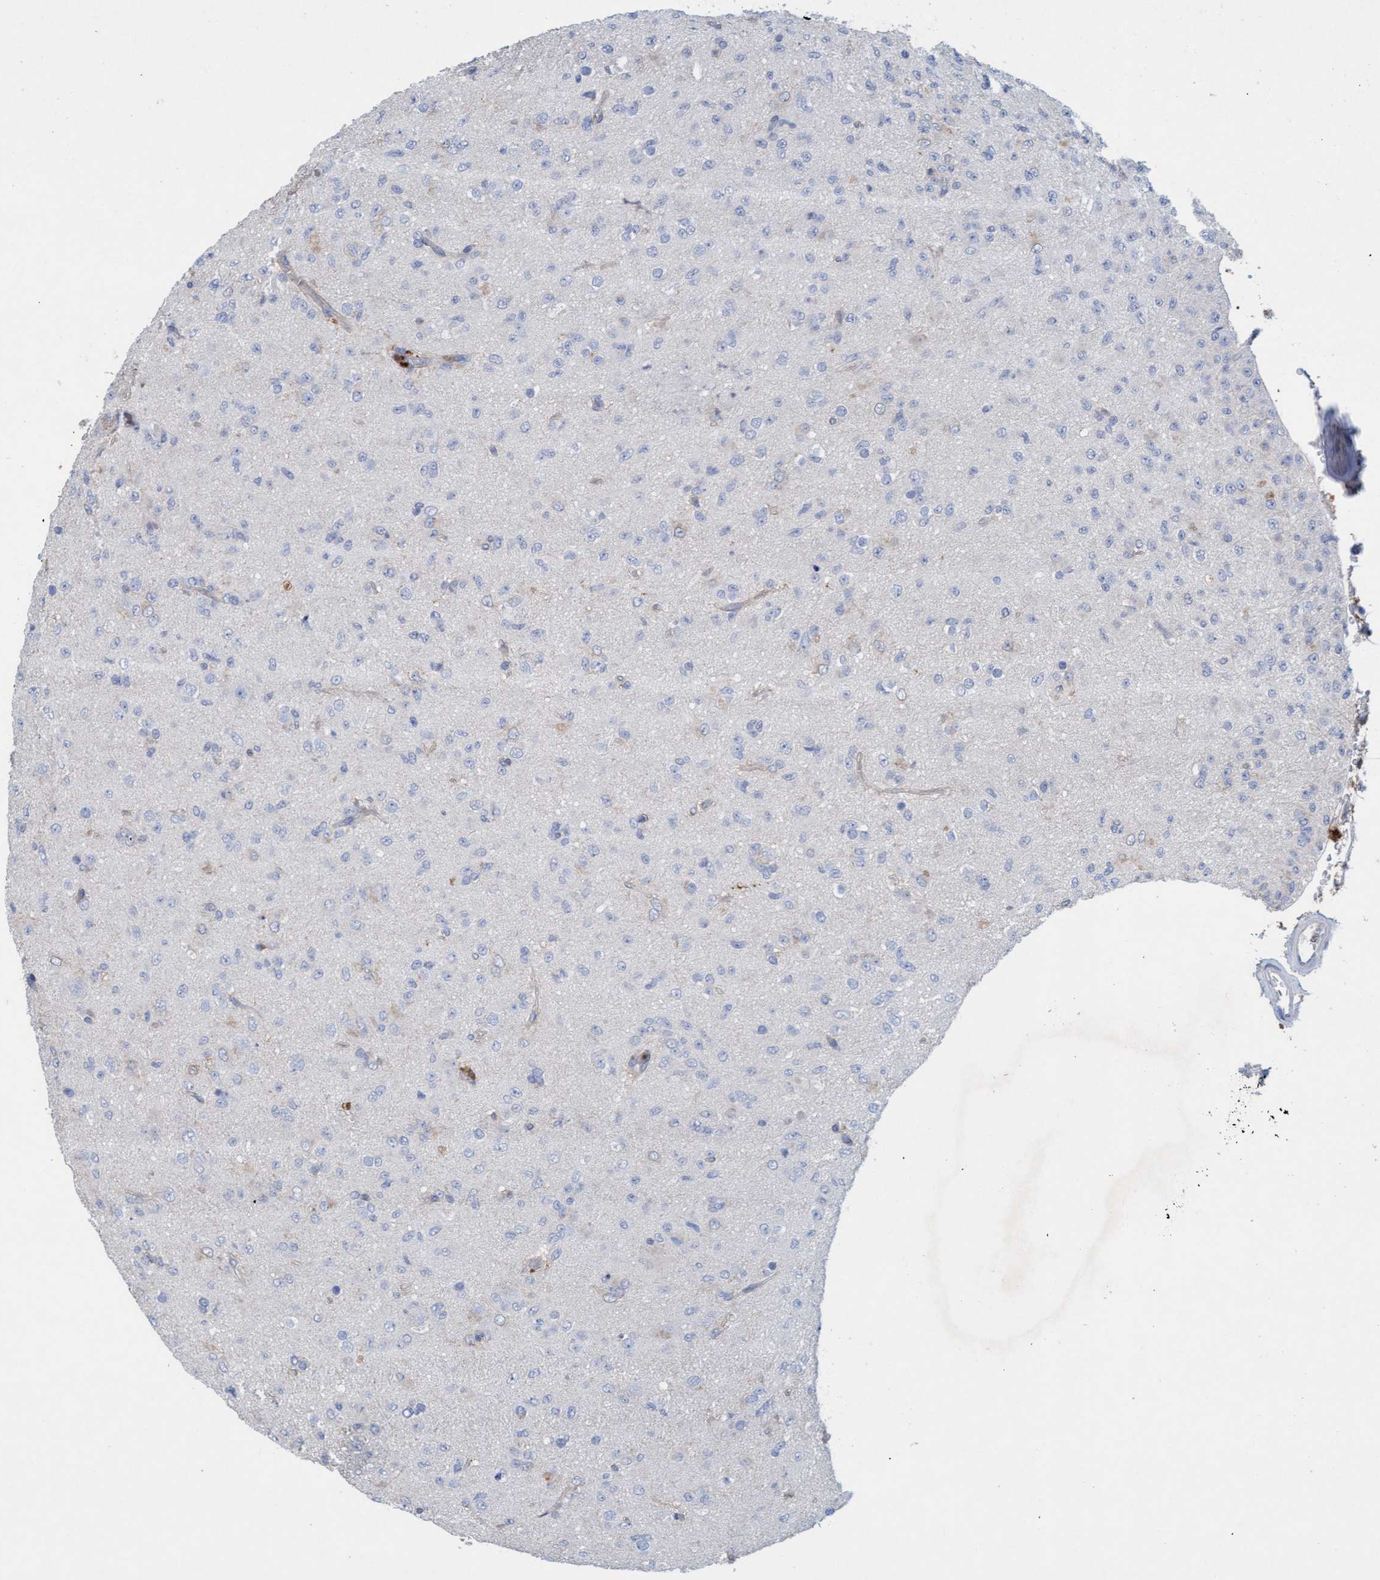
{"staining": {"intensity": "negative", "quantity": "none", "location": "none"}, "tissue": "glioma", "cell_type": "Tumor cells", "image_type": "cancer", "snomed": [{"axis": "morphology", "description": "Glioma, malignant, Low grade"}, {"axis": "topography", "description": "Brain"}], "caption": "Tumor cells show no significant staining in glioma. (Stains: DAB (3,3'-diaminobenzidine) immunohistochemistry with hematoxylin counter stain, Microscopy: brightfield microscopy at high magnification).", "gene": "SIGIRR", "patient": {"sex": "male", "age": 65}}